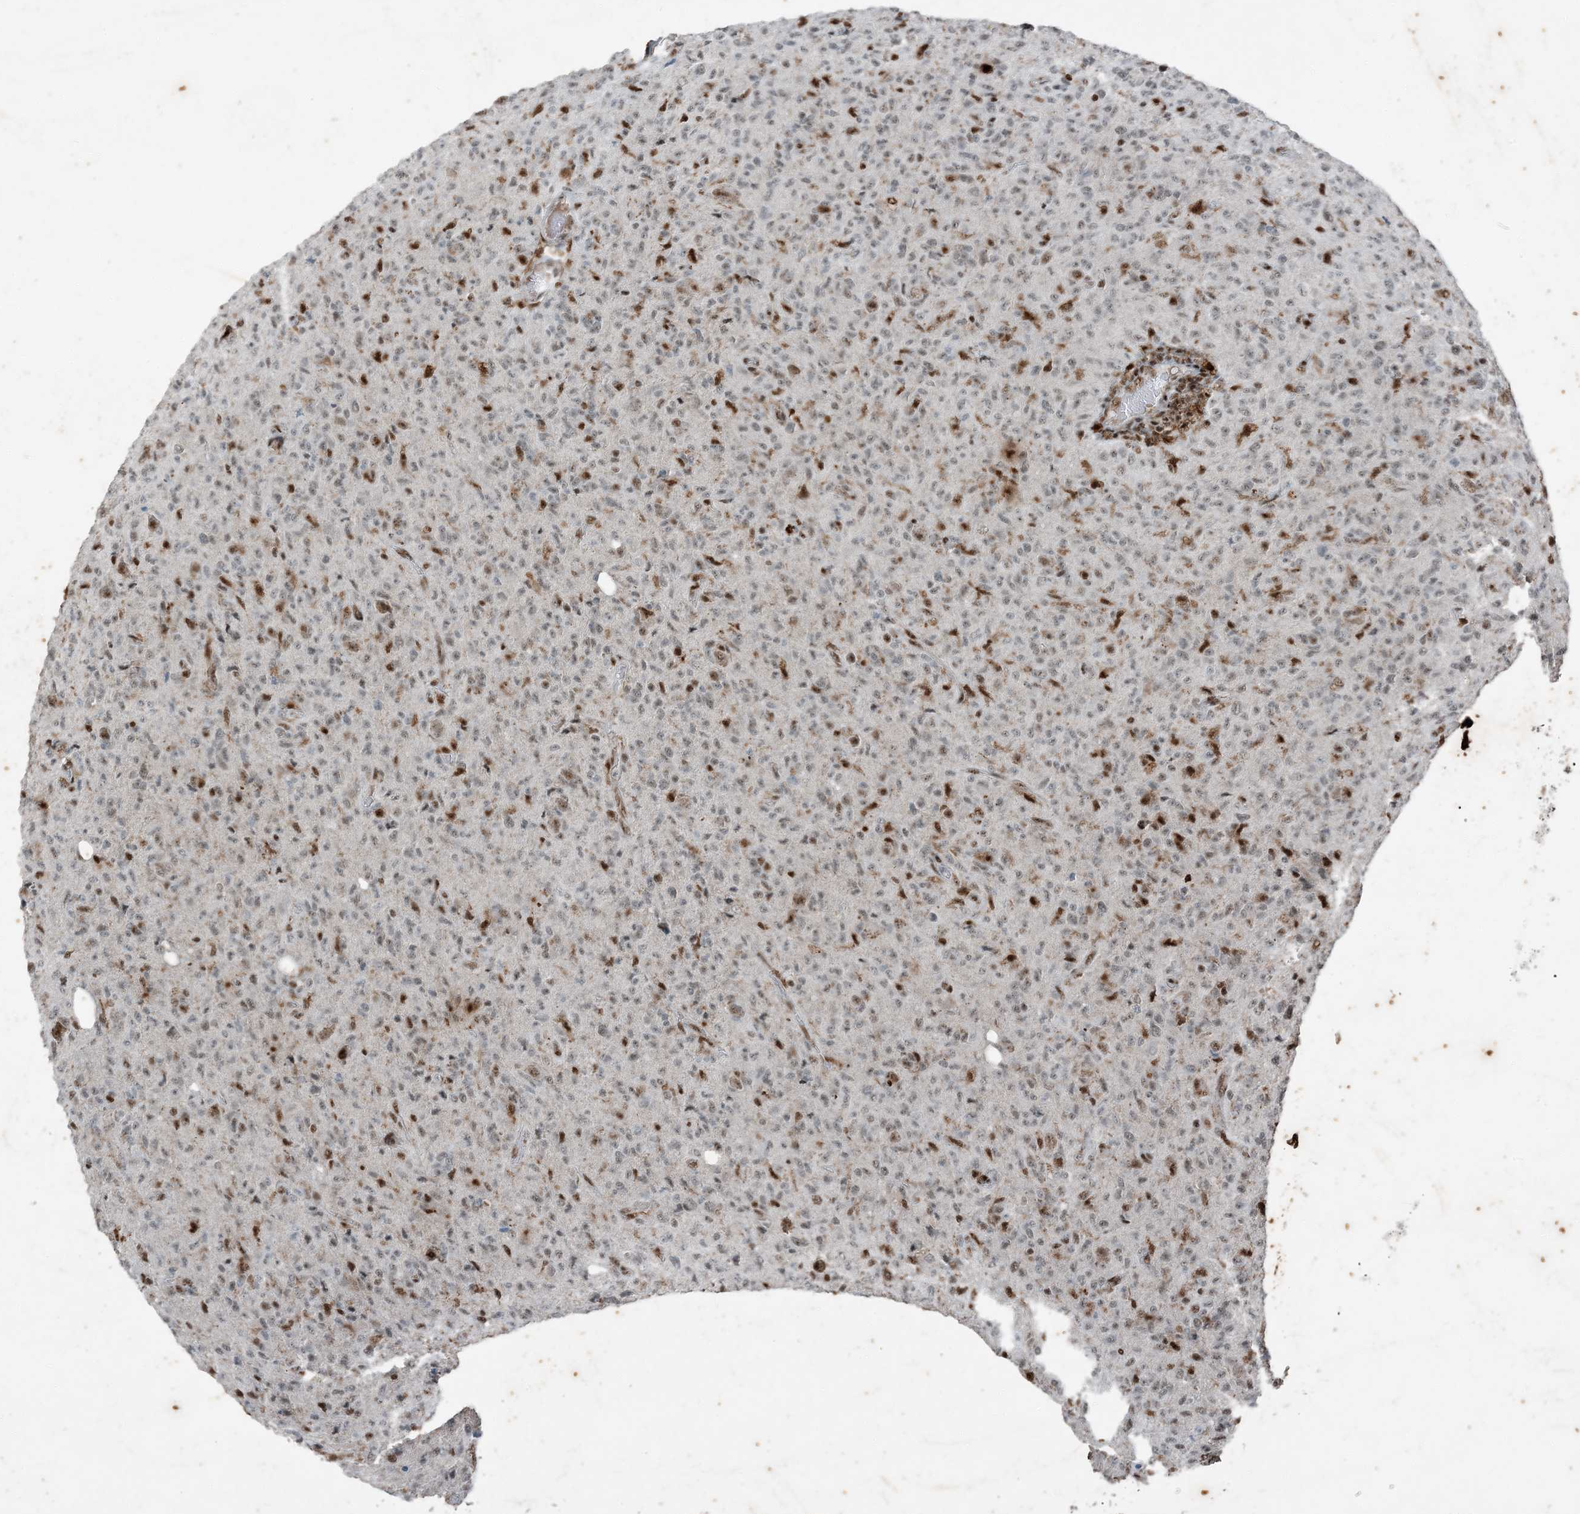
{"staining": {"intensity": "negative", "quantity": "none", "location": "none"}, "tissue": "glioma", "cell_type": "Tumor cells", "image_type": "cancer", "snomed": [{"axis": "morphology", "description": "Glioma, malignant, High grade"}, {"axis": "topography", "description": "Brain"}], "caption": "High power microscopy photomicrograph of an immunohistochemistry (IHC) photomicrograph of glioma, revealing no significant staining in tumor cells.", "gene": "TADA2B", "patient": {"sex": "female", "age": 57}}